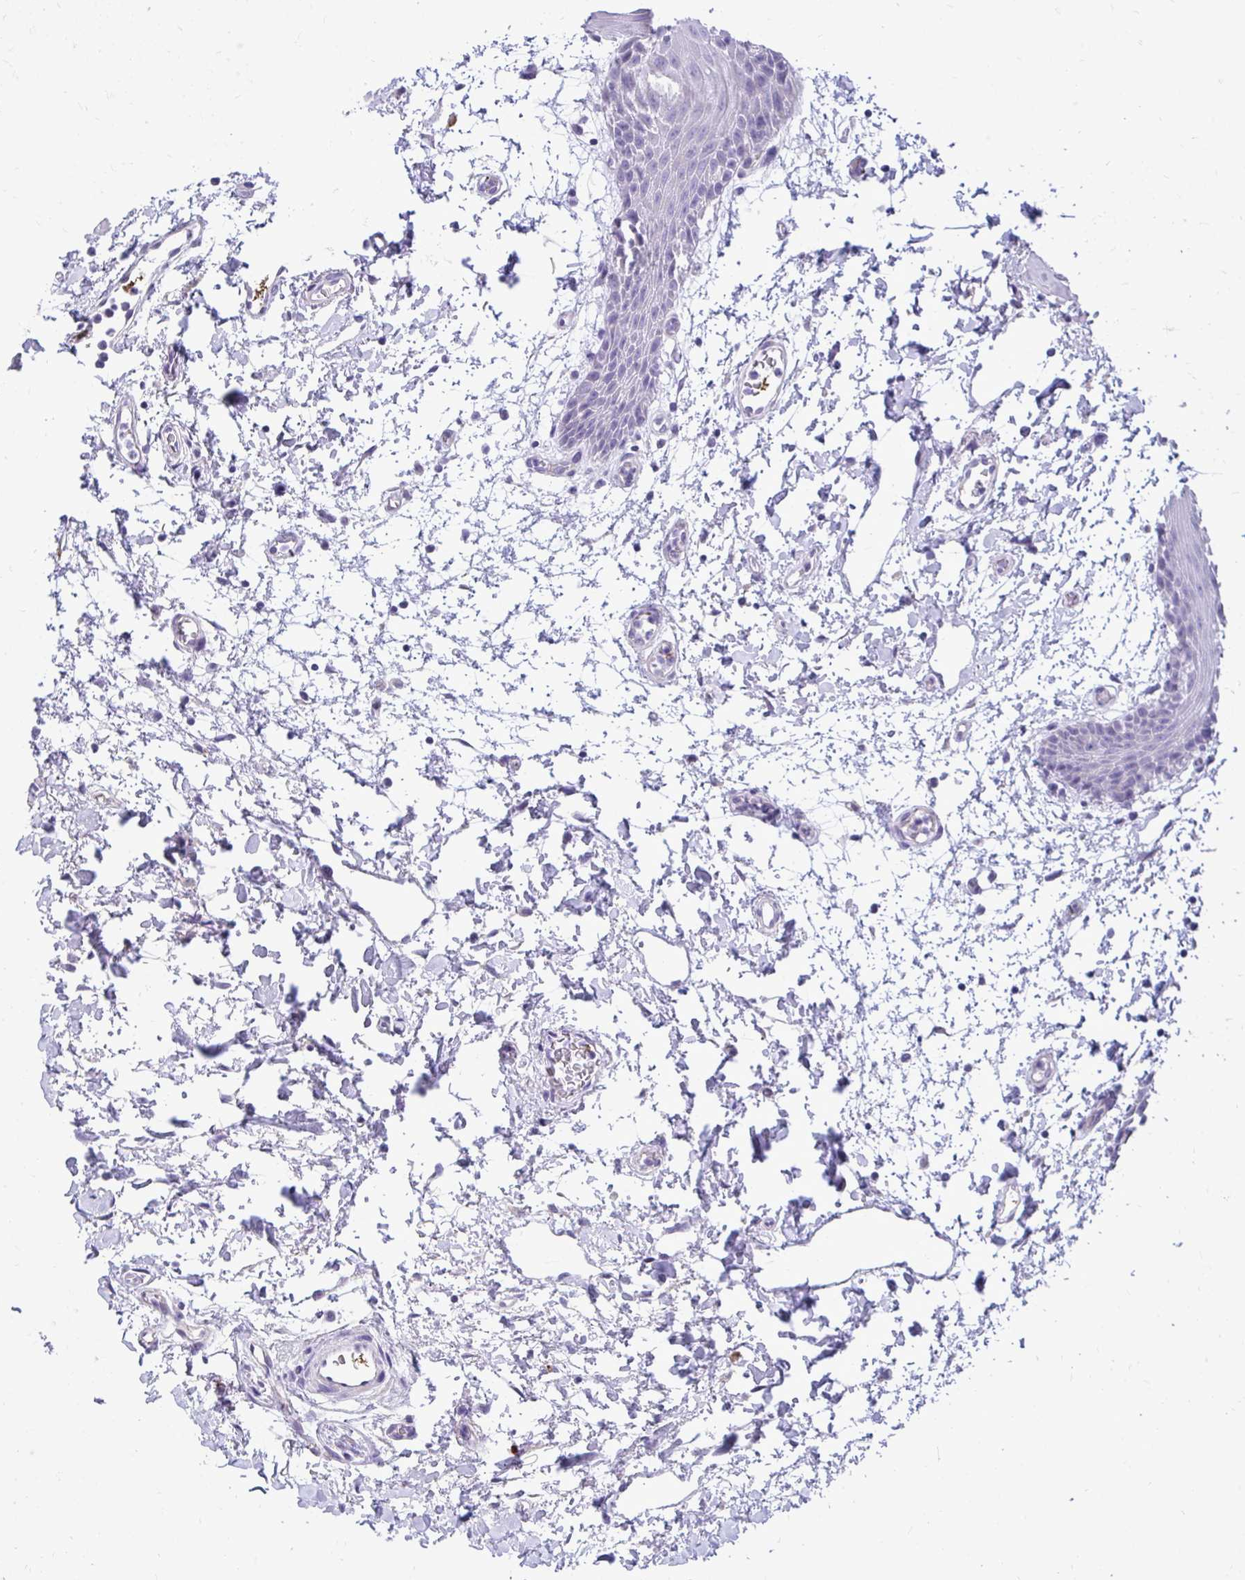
{"staining": {"intensity": "weak", "quantity": "<25%", "location": "cytoplasmic/membranous"}, "tissue": "oral mucosa", "cell_type": "Squamous epithelial cells", "image_type": "normal", "snomed": [{"axis": "morphology", "description": "Normal tissue, NOS"}, {"axis": "topography", "description": "Oral tissue"}], "caption": "Human oral mucosa stained for a protein using immunohistochemistry displays no positivity in squamous epithelial cells.", "gene": "TSBP1", "patient": {"sex": "female", "age": 59}}